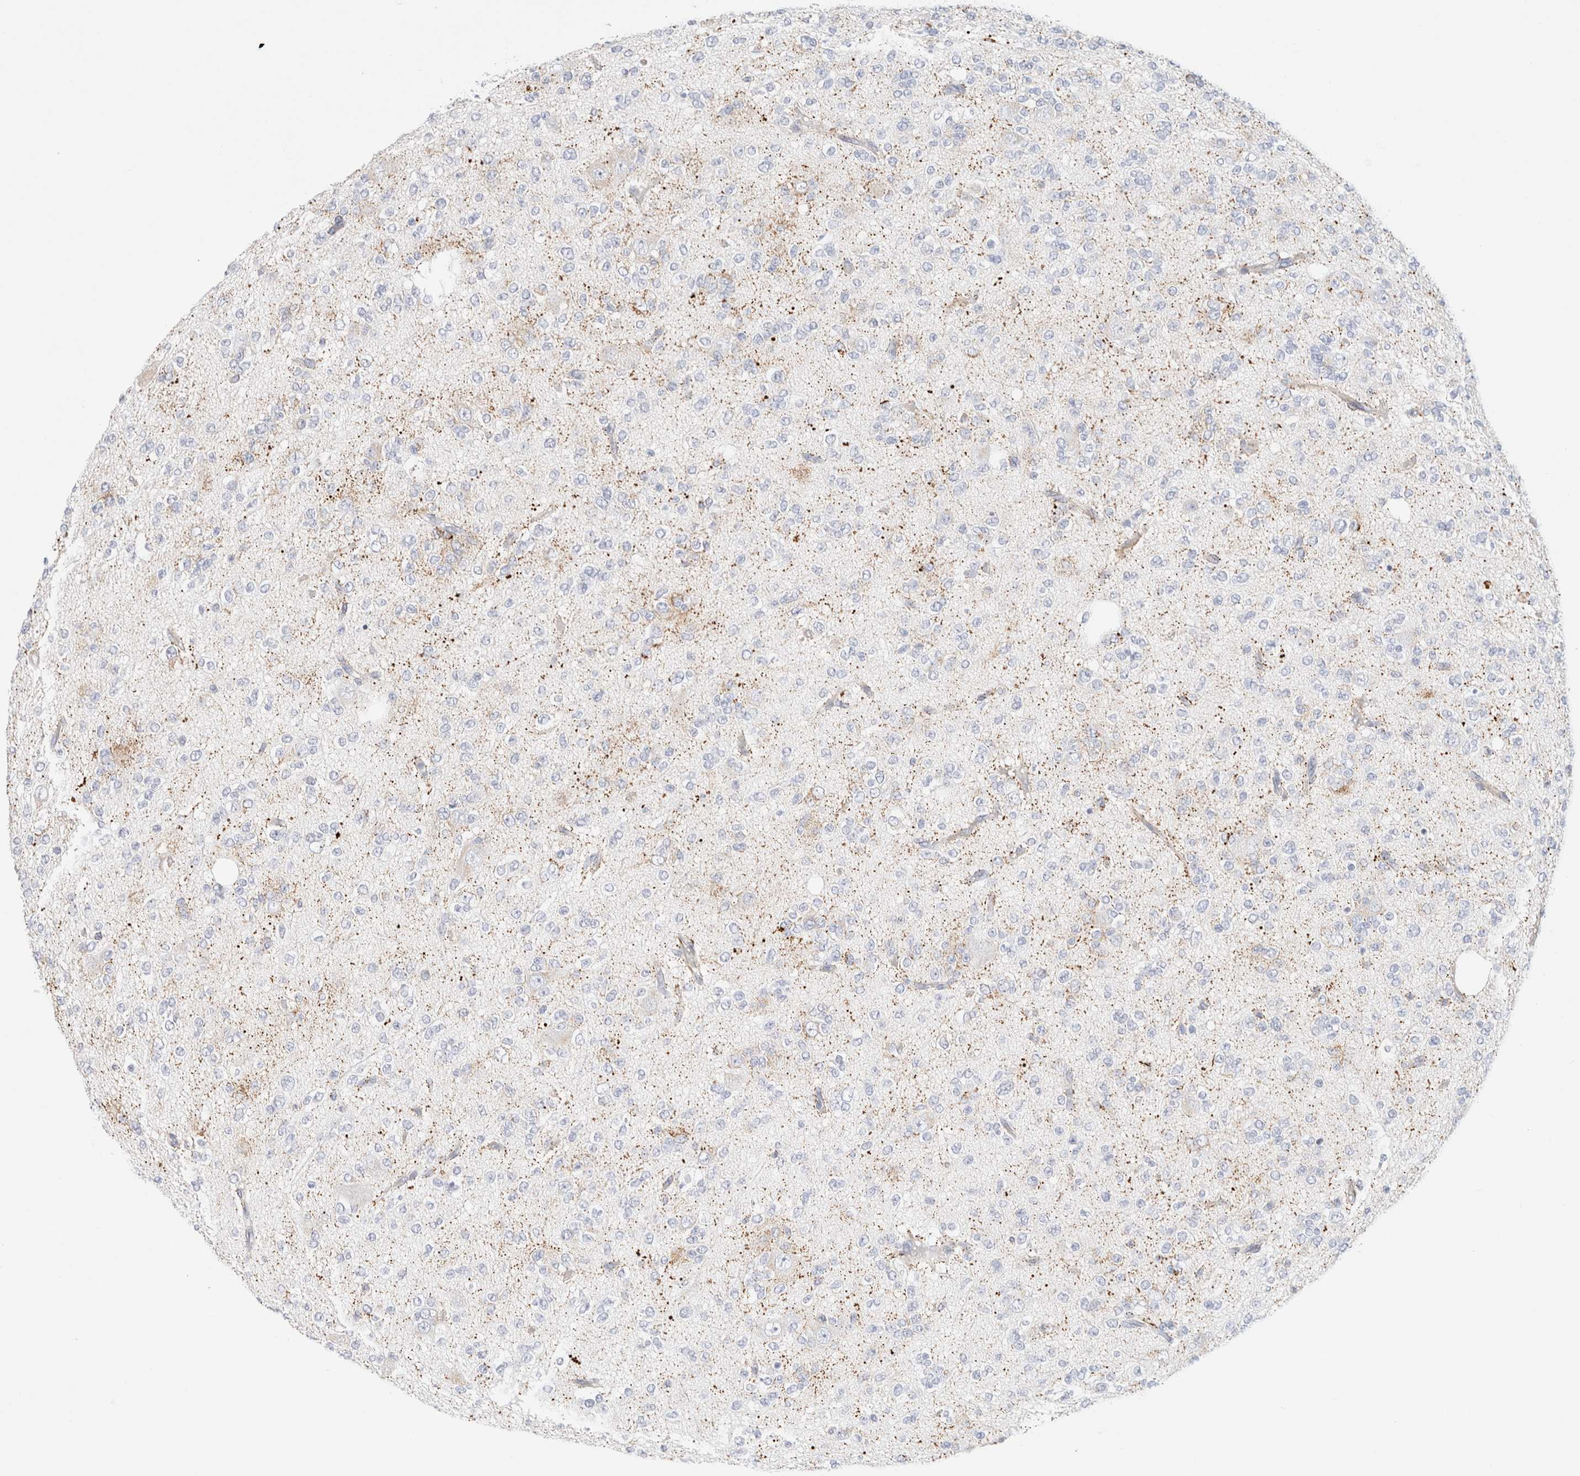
{"staining": {"intensity": "negative", "quantity": "none", "location": "none"}, "tissue": "glioma", "cell_type": "Tumor cells", "image_type": "cancer", "snomed": [{"axis": "morphology", "description": "Glioma, malignant, Low grade"}, {"axis": "topography", "description": "Brain"}], "caption": "IHC histopathology image of neoplastic tissue: human malignant glioma (low-grade) stained with DAB (3,3'-diaminobenzidine) displays no significant protein expression in tumor cells.", "gene": "SLC25A48", "patient": {"sex": "male", "age": 38}}